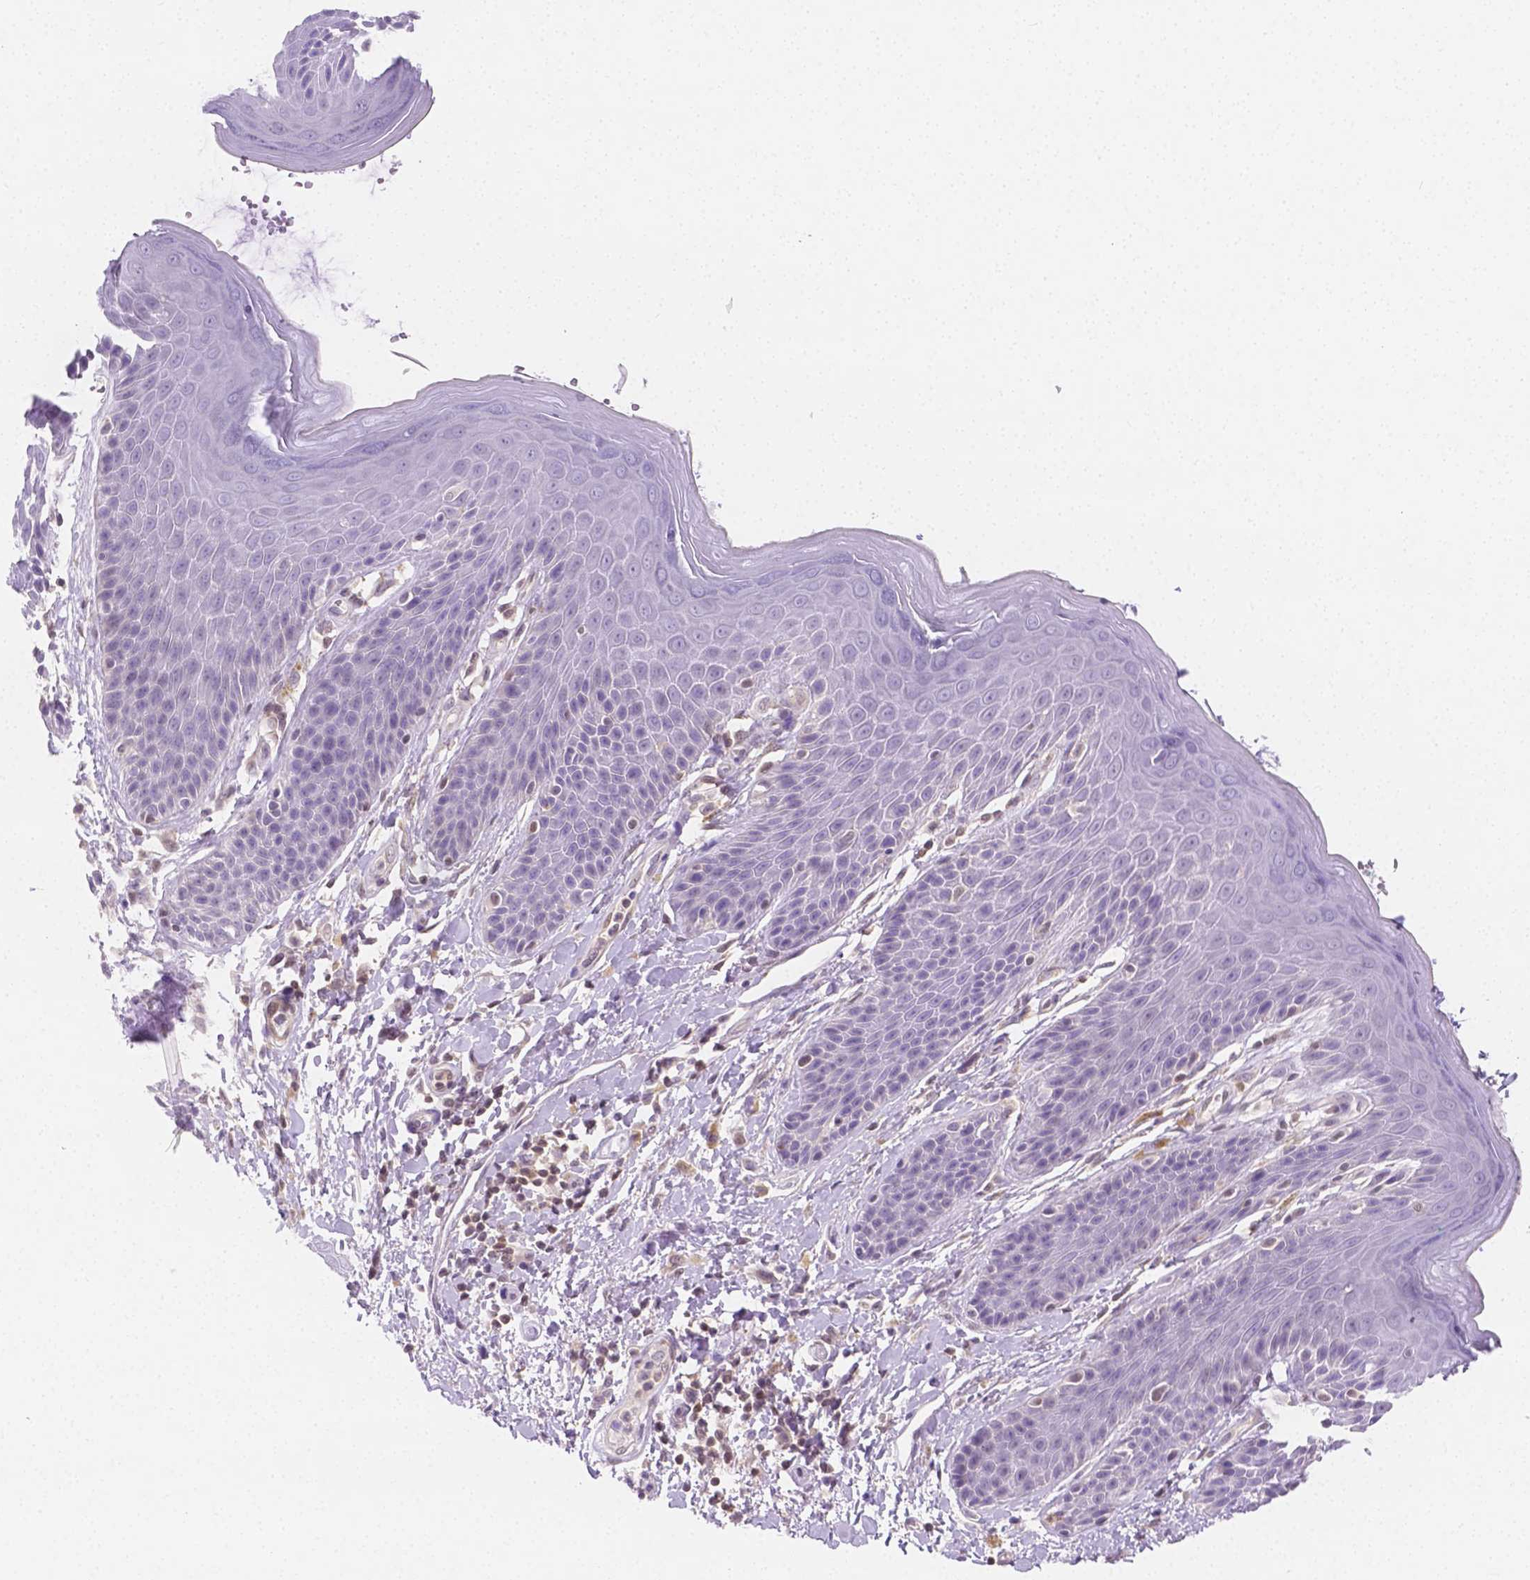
{"staining": {"intensity": "negative", "quantity": "none", "location": "none"}, "tissue": "skin", "cell_type": "Epidermal cells", "image_type": "normal", "snomed": [{"axis": "morphology", "description": "Normal tissue, NOS"}, {"axis": "topography", "description": "Anal"}, {"axis": "topography", "description": "Peripheral nerve tissue"}], "caption": "Skin was stained to show a protein in brown. There is no significant staining in epidermal cells. (Brightfield microscopy of DAB (3,3'-diaminobenzidine) immunohistochemistry at high magnification).", "gene": "SGTB", "patient": {"sex": "male", "age": 51}}